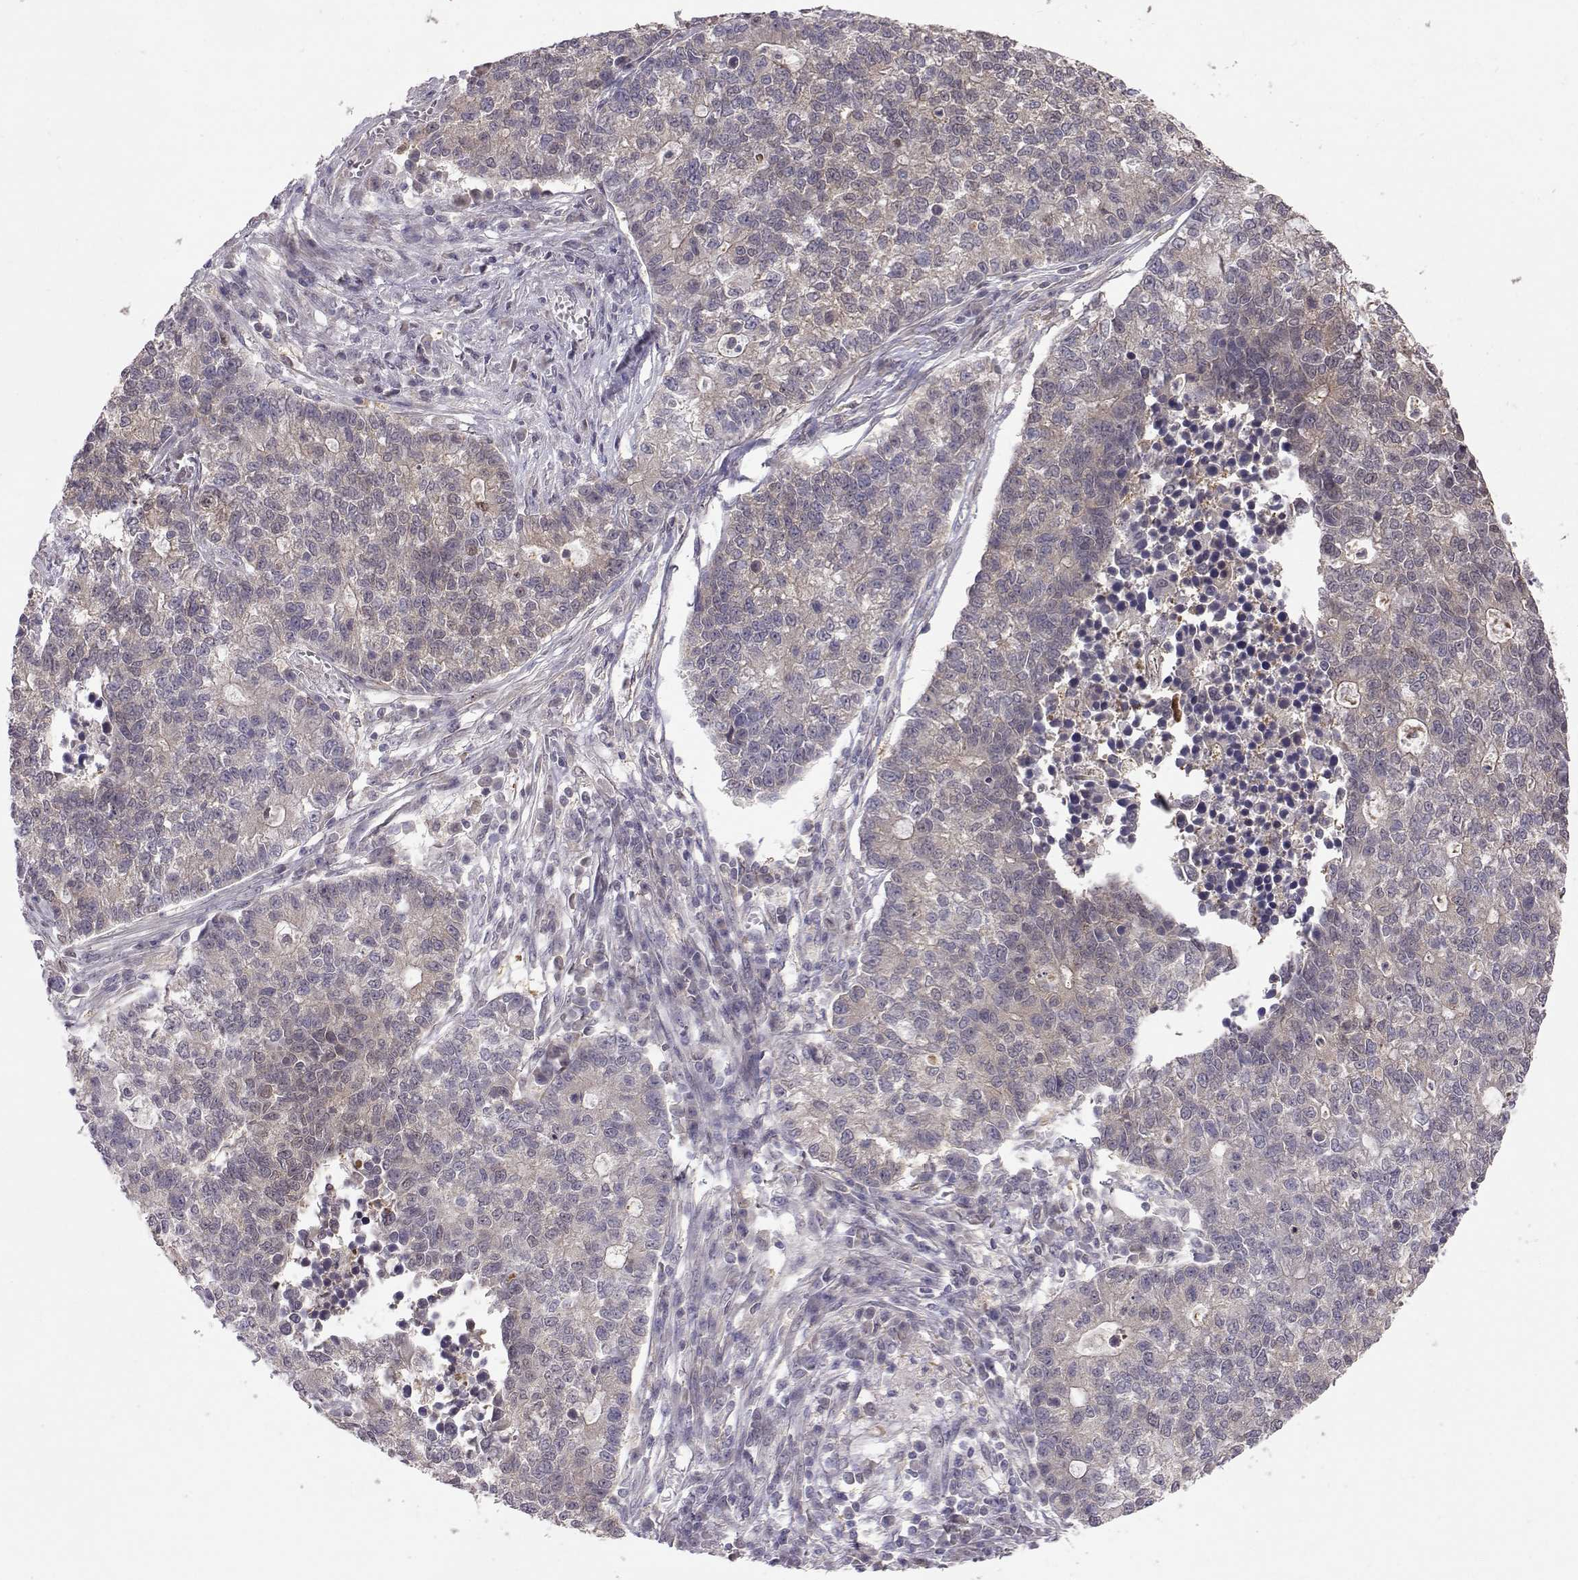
{"staining": {"intensity": "weak", "quantity": "<25%", "location": "cytoplasmic/membranous"}, "tissue": "lung cancer", "cell_type": "Tumor cells", "image_type": "cancer", "snomed": [{"axis": "morphology", "description": "Adenocarcinoma, NOS"}, {"axis": "topography", "description": "Lung"}], "caption": "Immunohistochemical staining of adenocarcinoma (lung) reveals no significant positivity in tumor cells.", "gene": "NCAM2", "patient": {"sex": "male", "age": 57}}